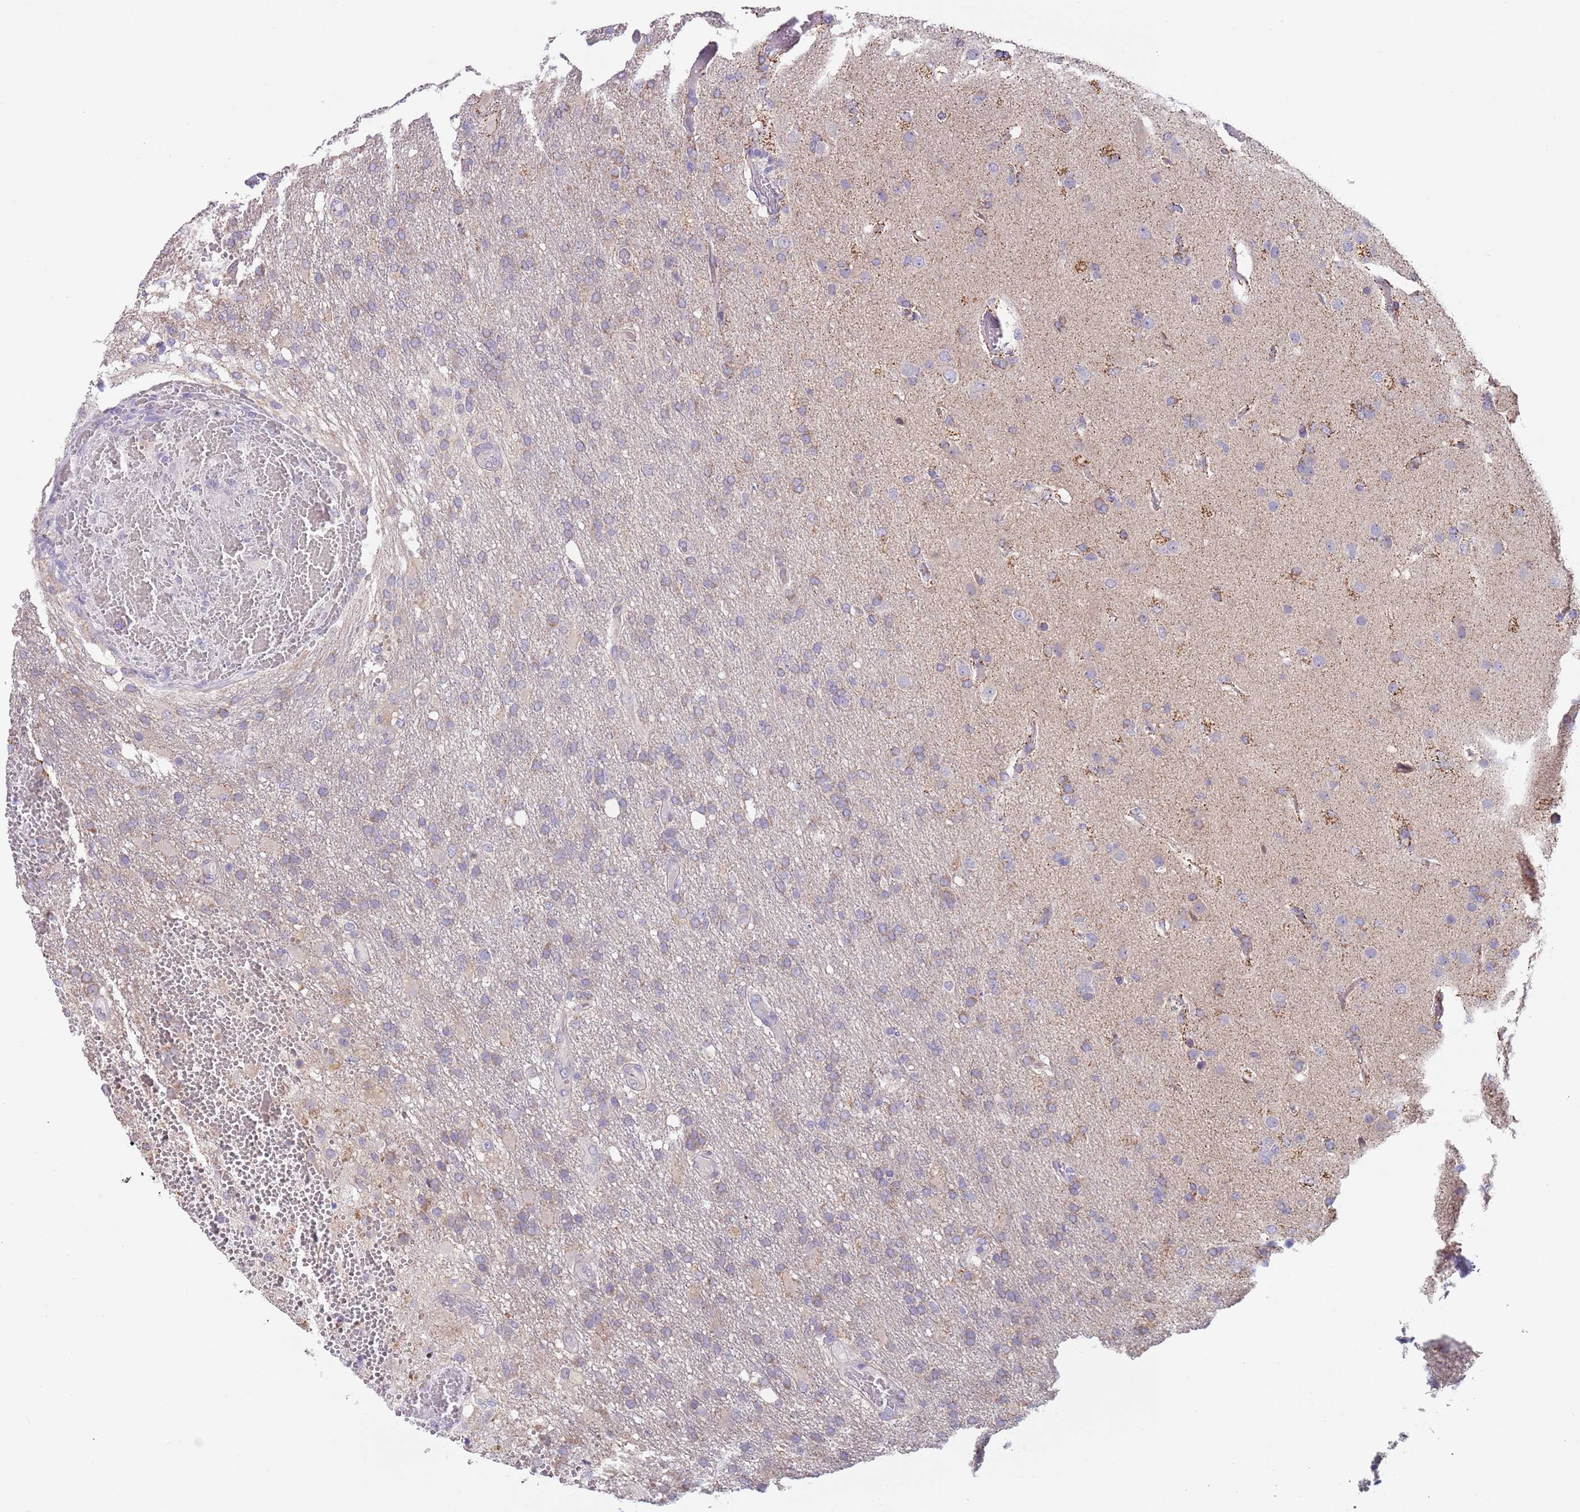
{"staining": {"intensity": "weak", "quantity": "<25%", "location": "cytoplasmic/membranous"}, "tissue": "glioma", "cell_type": "Tumor cells", "image_type": "cancer", "snomed": [{"axis": "morphology", "description": "Glioma, malignant, High grade"}, {"axis": "topography", "description": "Brain"}], "caption": "Malignant glioma (high-grade) was stained to show a protein in brown. There is no significant expression in tumor cells.", "gene": "SPIRE2", "patient": {"sex": "female", "age": 74}}